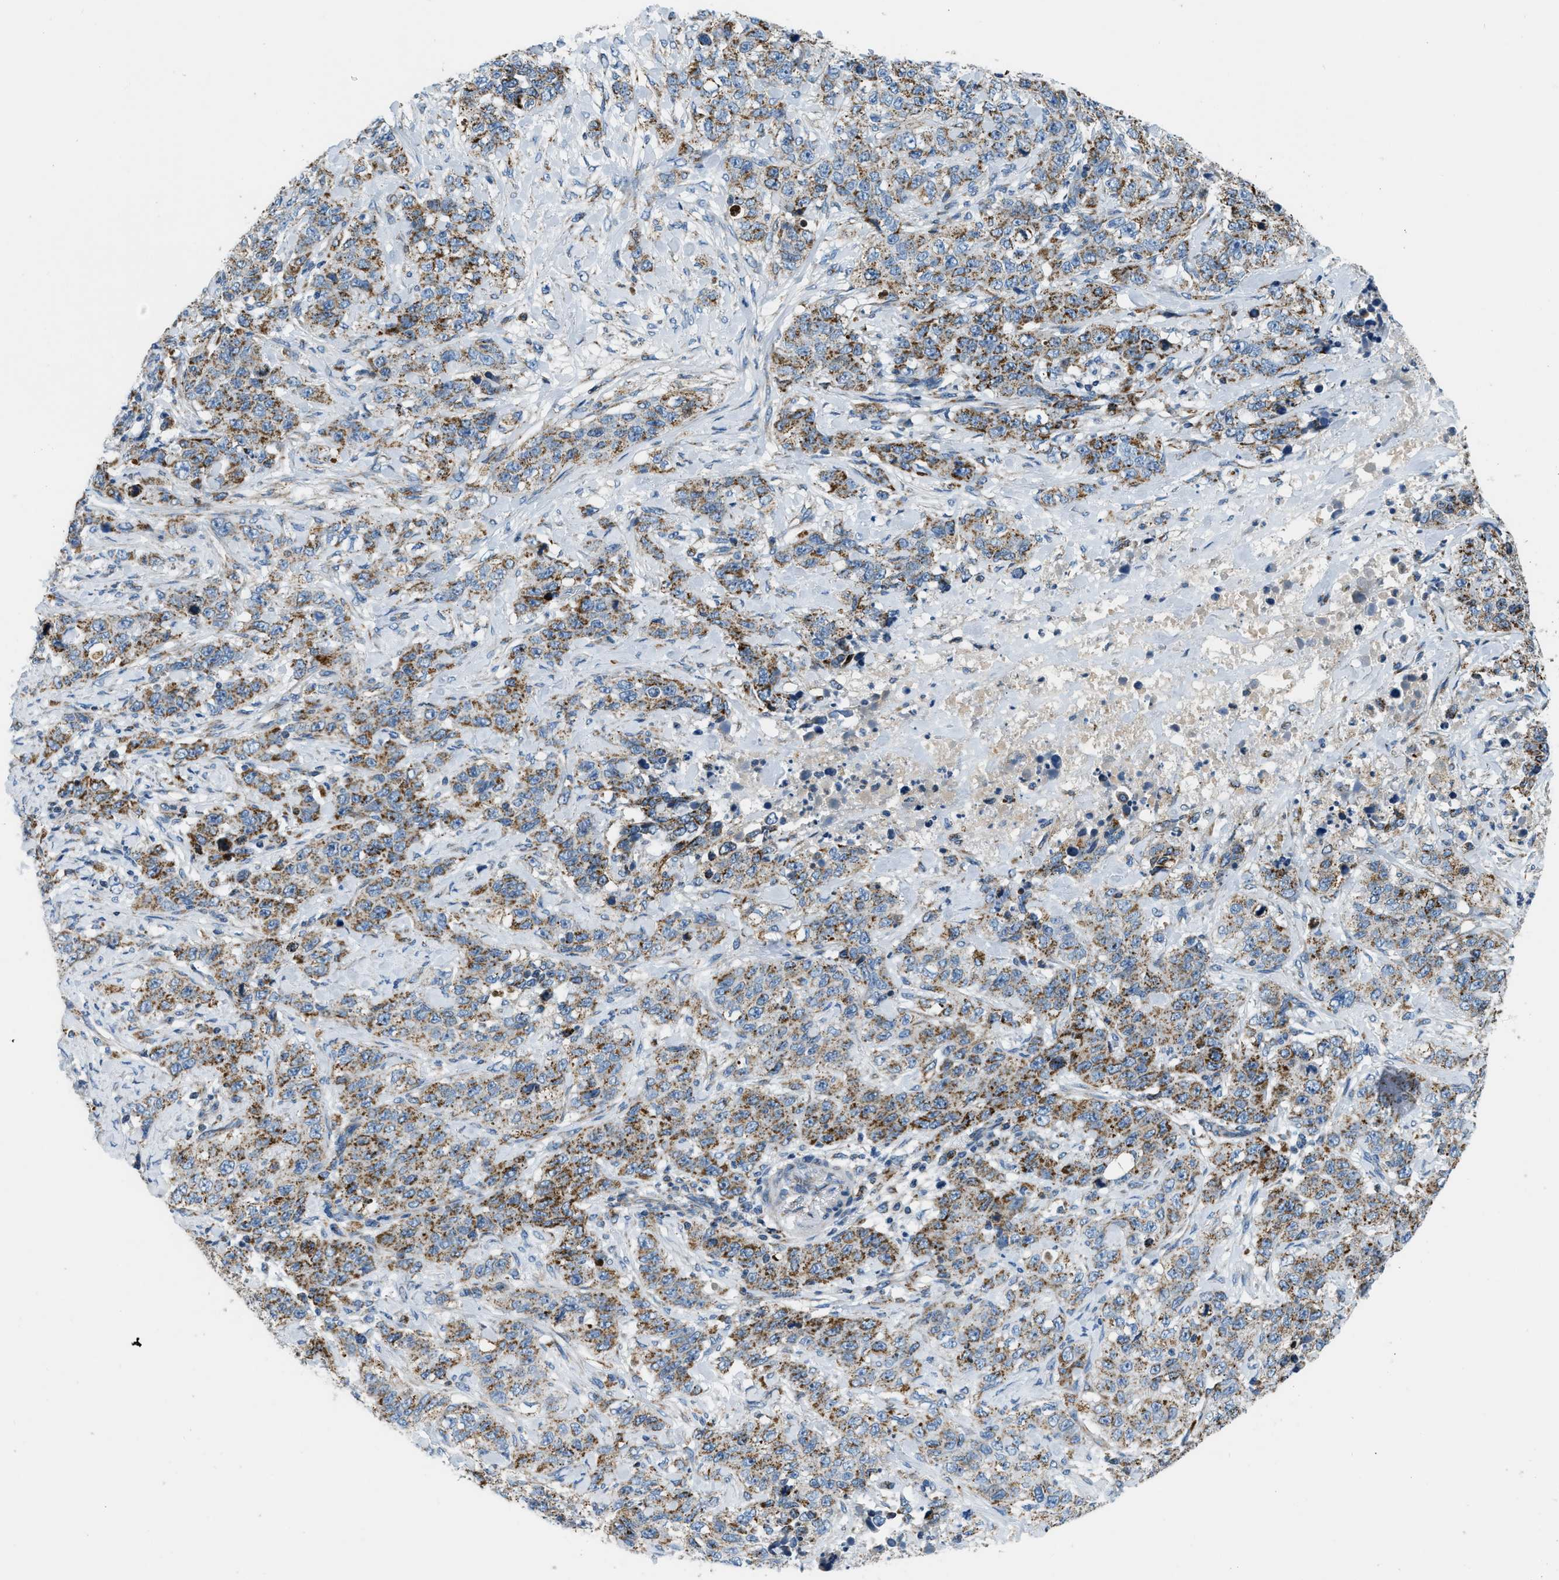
{"staining": {"intensity": "moderate", "quantity": ">75%", "location": "cytoplasmic/membranous"}, "tissue": "stomach cancer", "cell_type": "Tumor cells", "image_type": "cancer", "snomed": [{"axis": "morphology", "description": "Adenocarcinoma, NOS"}, {"axis": "topography", "description": "Stomach"}], "caption": "Protein expression analysis of stomach cancer exhibits moderate cytoplasmic/membranous staining in approximately >75% of tumor cells.", "gene": "ACADVL", "patient": {"sex": "male", "age": 48}}